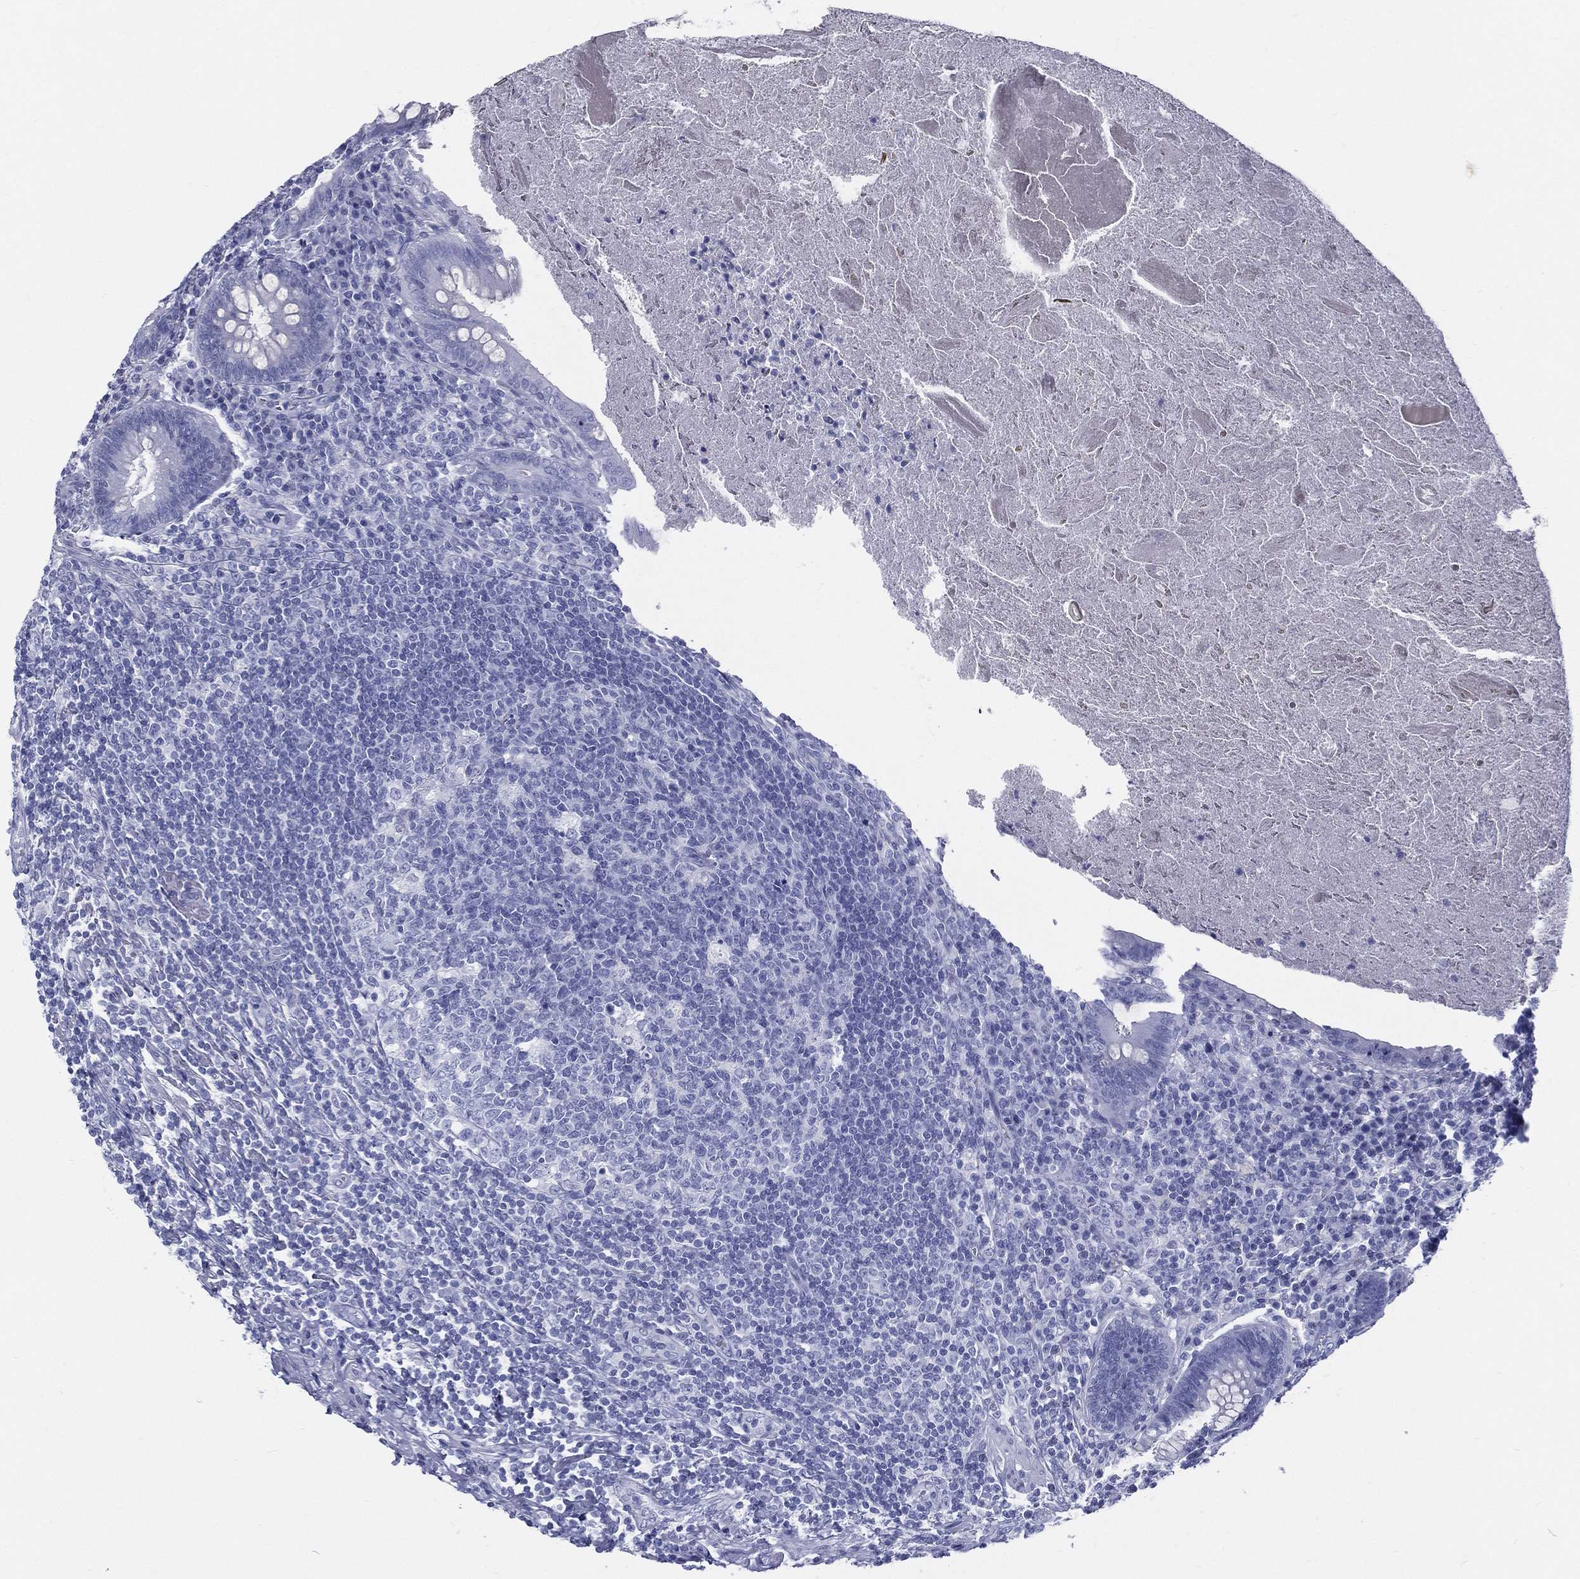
{"staining": {"intensity": "negative", "quantity": "none", "location": "none"}, "tissue": "appendix", "cell_type": "Glandular cells", "image_type": "normal", "snomed": [{"axis": "morphology", "description": "Normal tissue, NOS"}, {"axis": "topography", "description": "Appendix"}], "caption": "IHC of normal human appendix demonstrates no positivity in glandular cells.", "gene": "RSPH4A", "patient": {"sex": "male", "age": 47}}